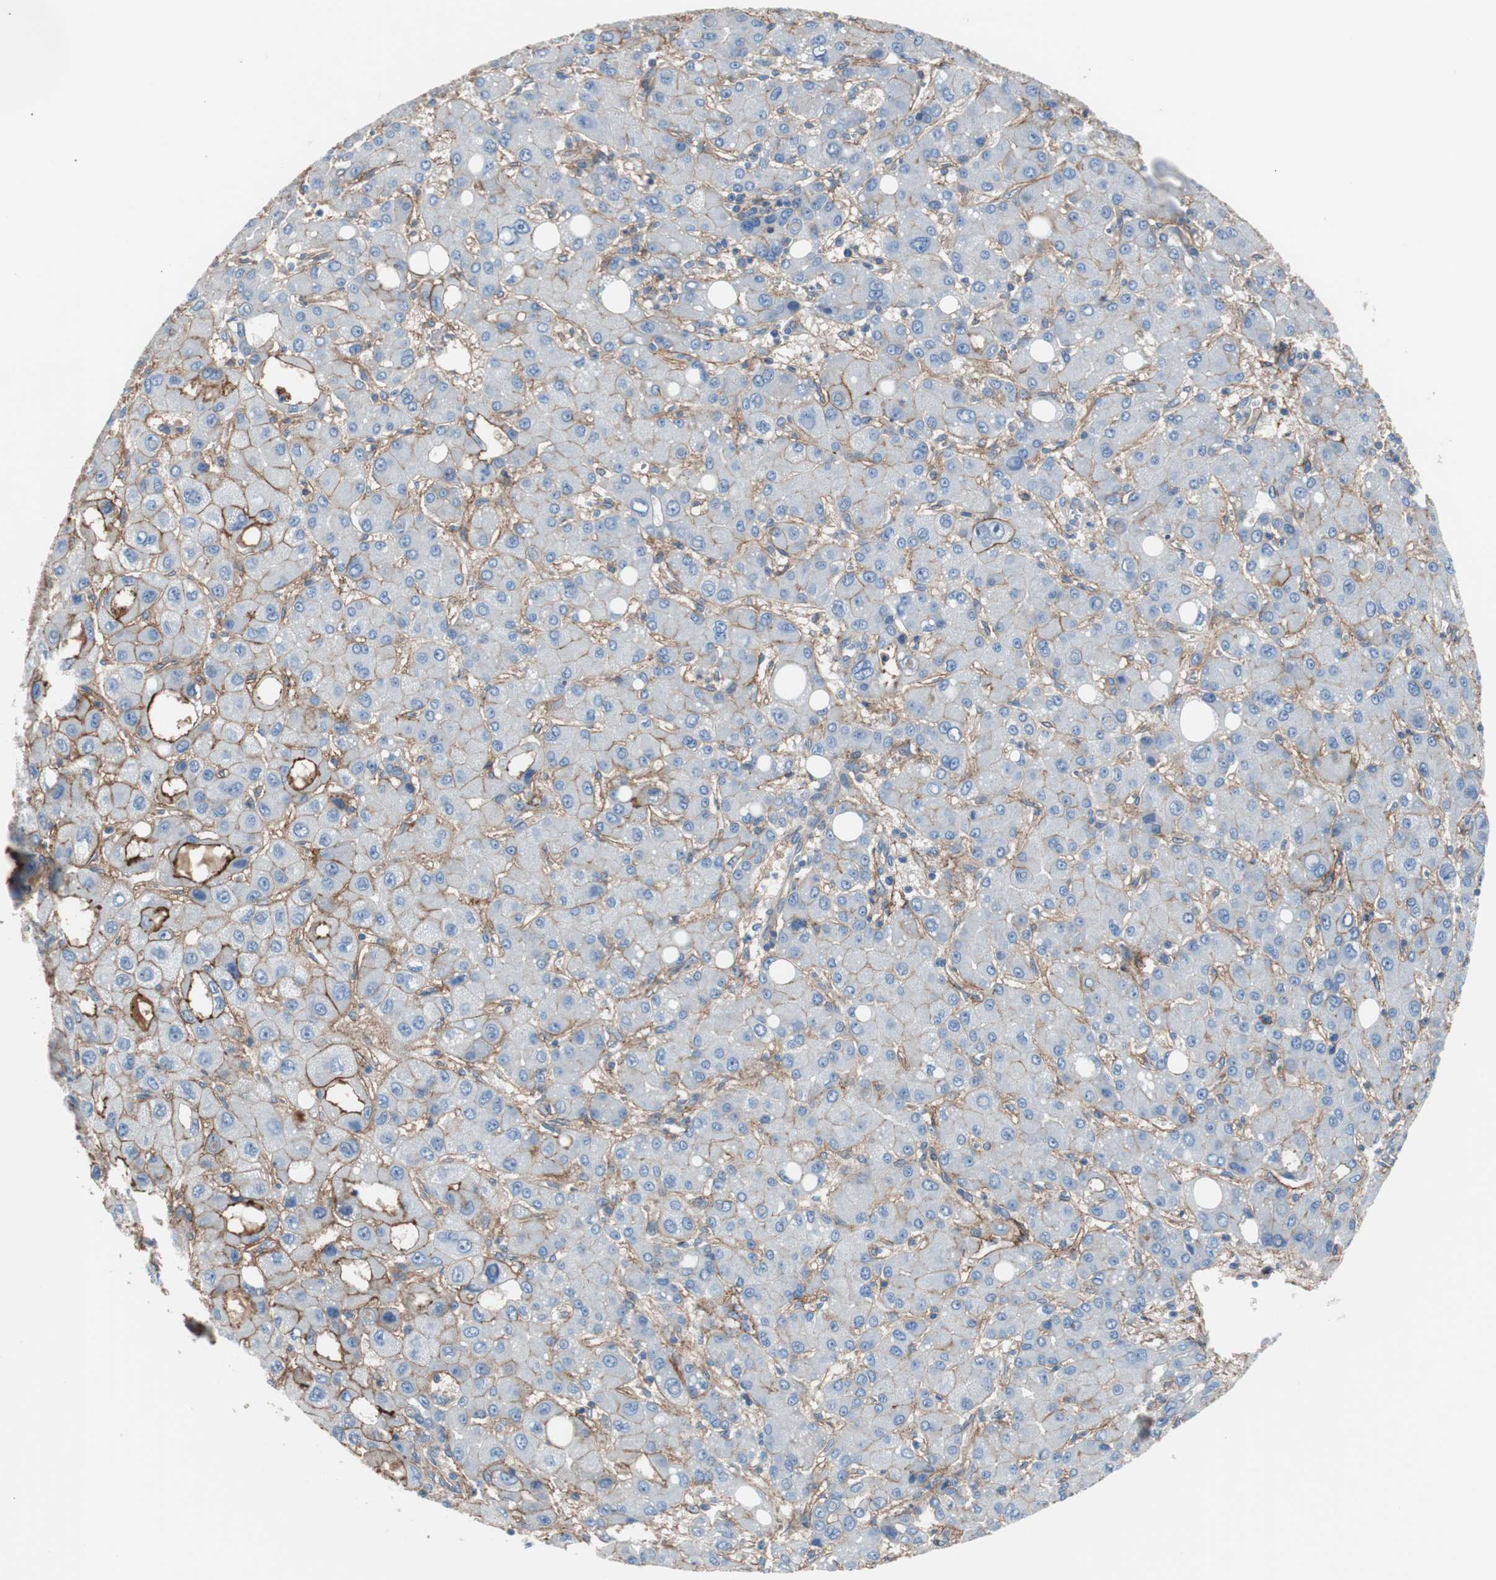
{"staining": {"intensity": "negative", "quantity": "none", "location": "none"}, "tissue": "liver cancer", "cell_type": "Tumor cells", "image_type": "cancer", "snomed": [{"axis": "morphology", "description": "Carcinoma, Hepatocellular, NOS"}, {"axis": "topography", "description": "Liver"}], "caption": "Tumor cells show no significant protein expression in hepatocellular carcinoma (liver).", "gene": "CD81", "patient": {"sex": "male", "age": 55}}